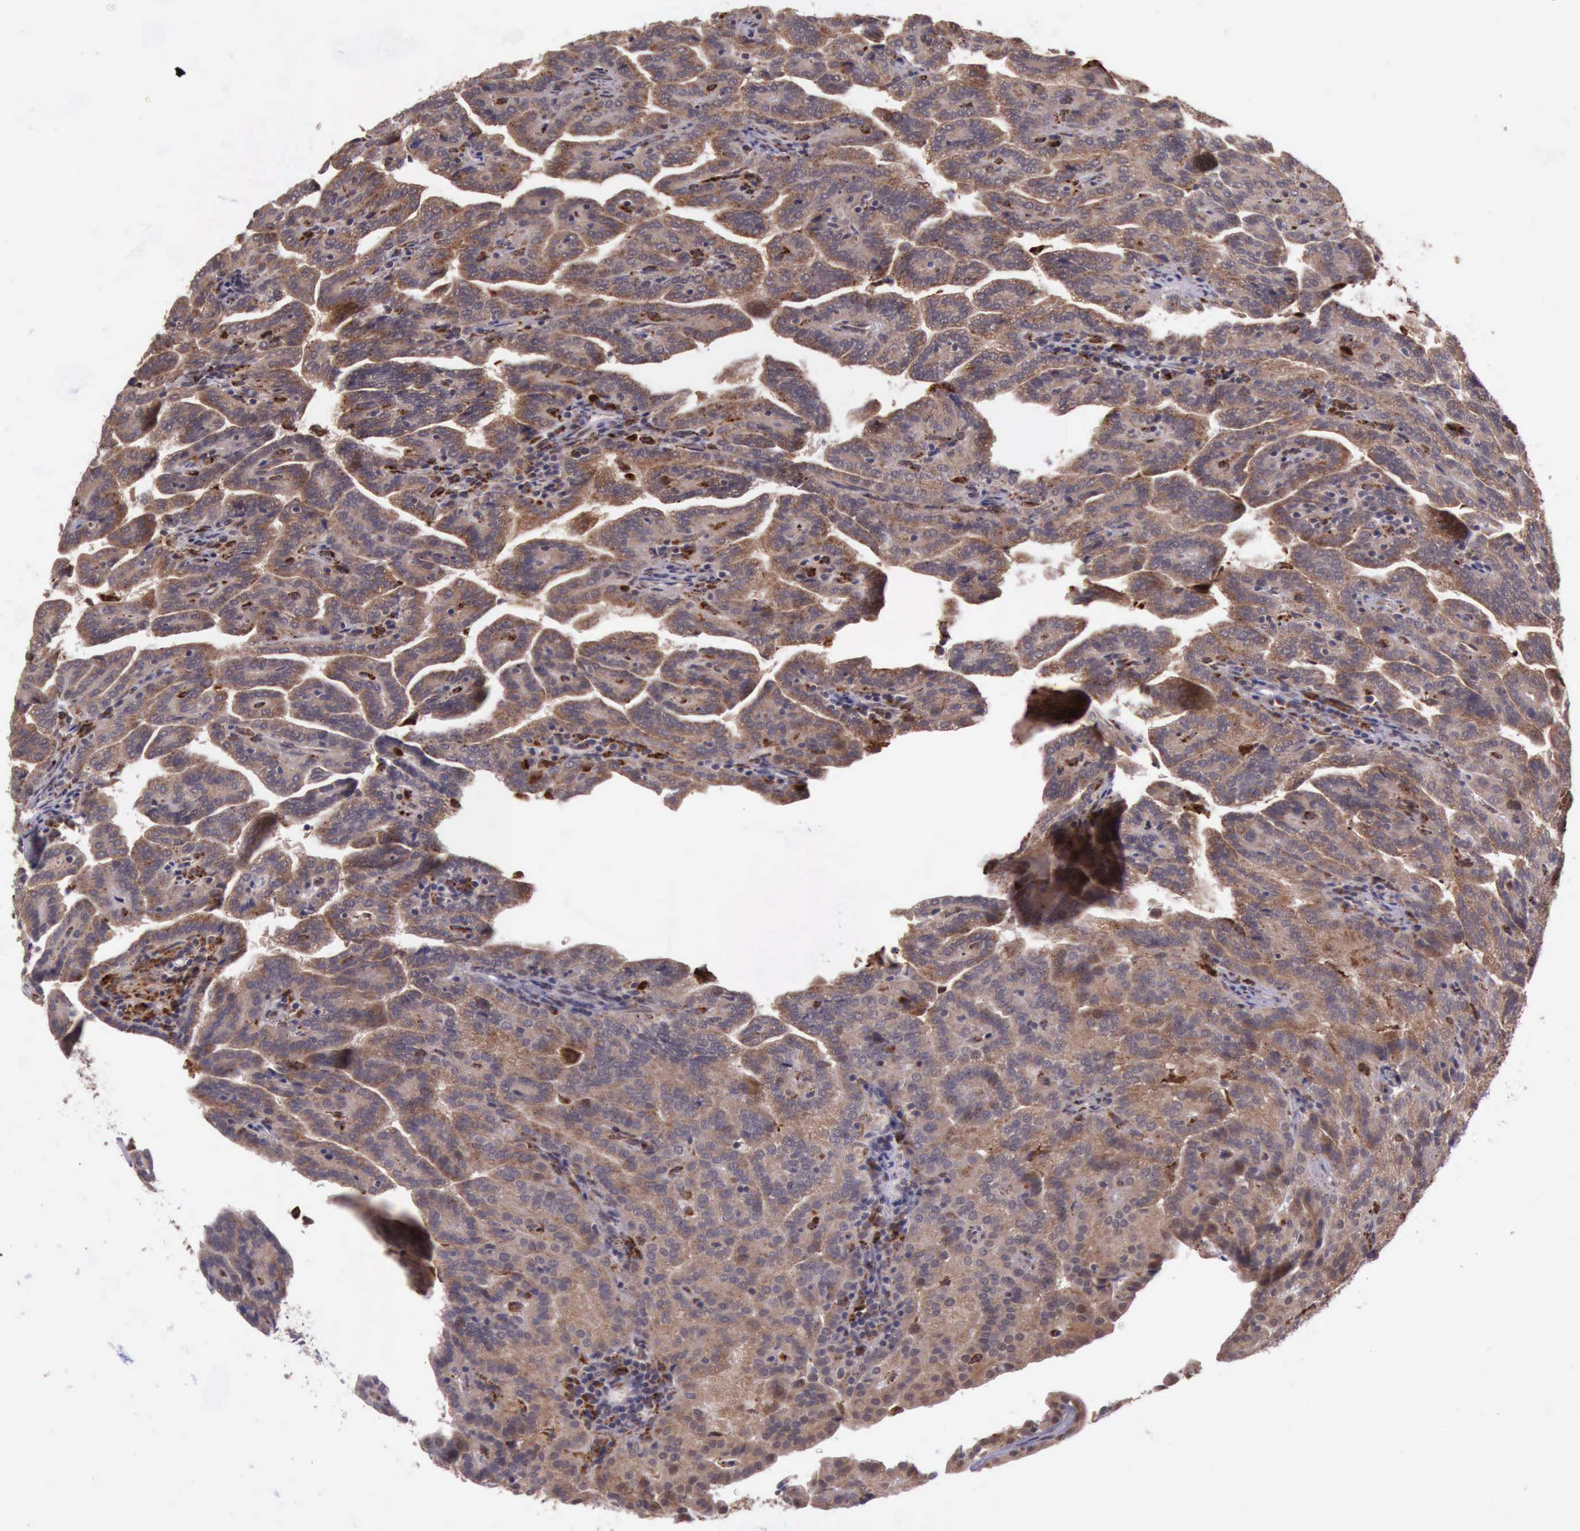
{"staining": {"intensity": "strong", "quantity": ">75%", "location": "cytoplasmic/membranous"}, "tissue": "renal cancer", "cell_type": "Tumor cells", "image_type": "cancer", "snomed": [{"axis": "morphology", "description": "Adenocarcinoma, NOS"}, {"axis": "topography", "description": "Kidney"}], "caption": "Adenocarcinoma (renal) stained for a protein (brown) demonstrates strong cytoplasmic/membranous positive staining in approximately >75% of tumor cells.", "gene": "ARMCX3", "patient": {"sex": "male", "age": 61}}